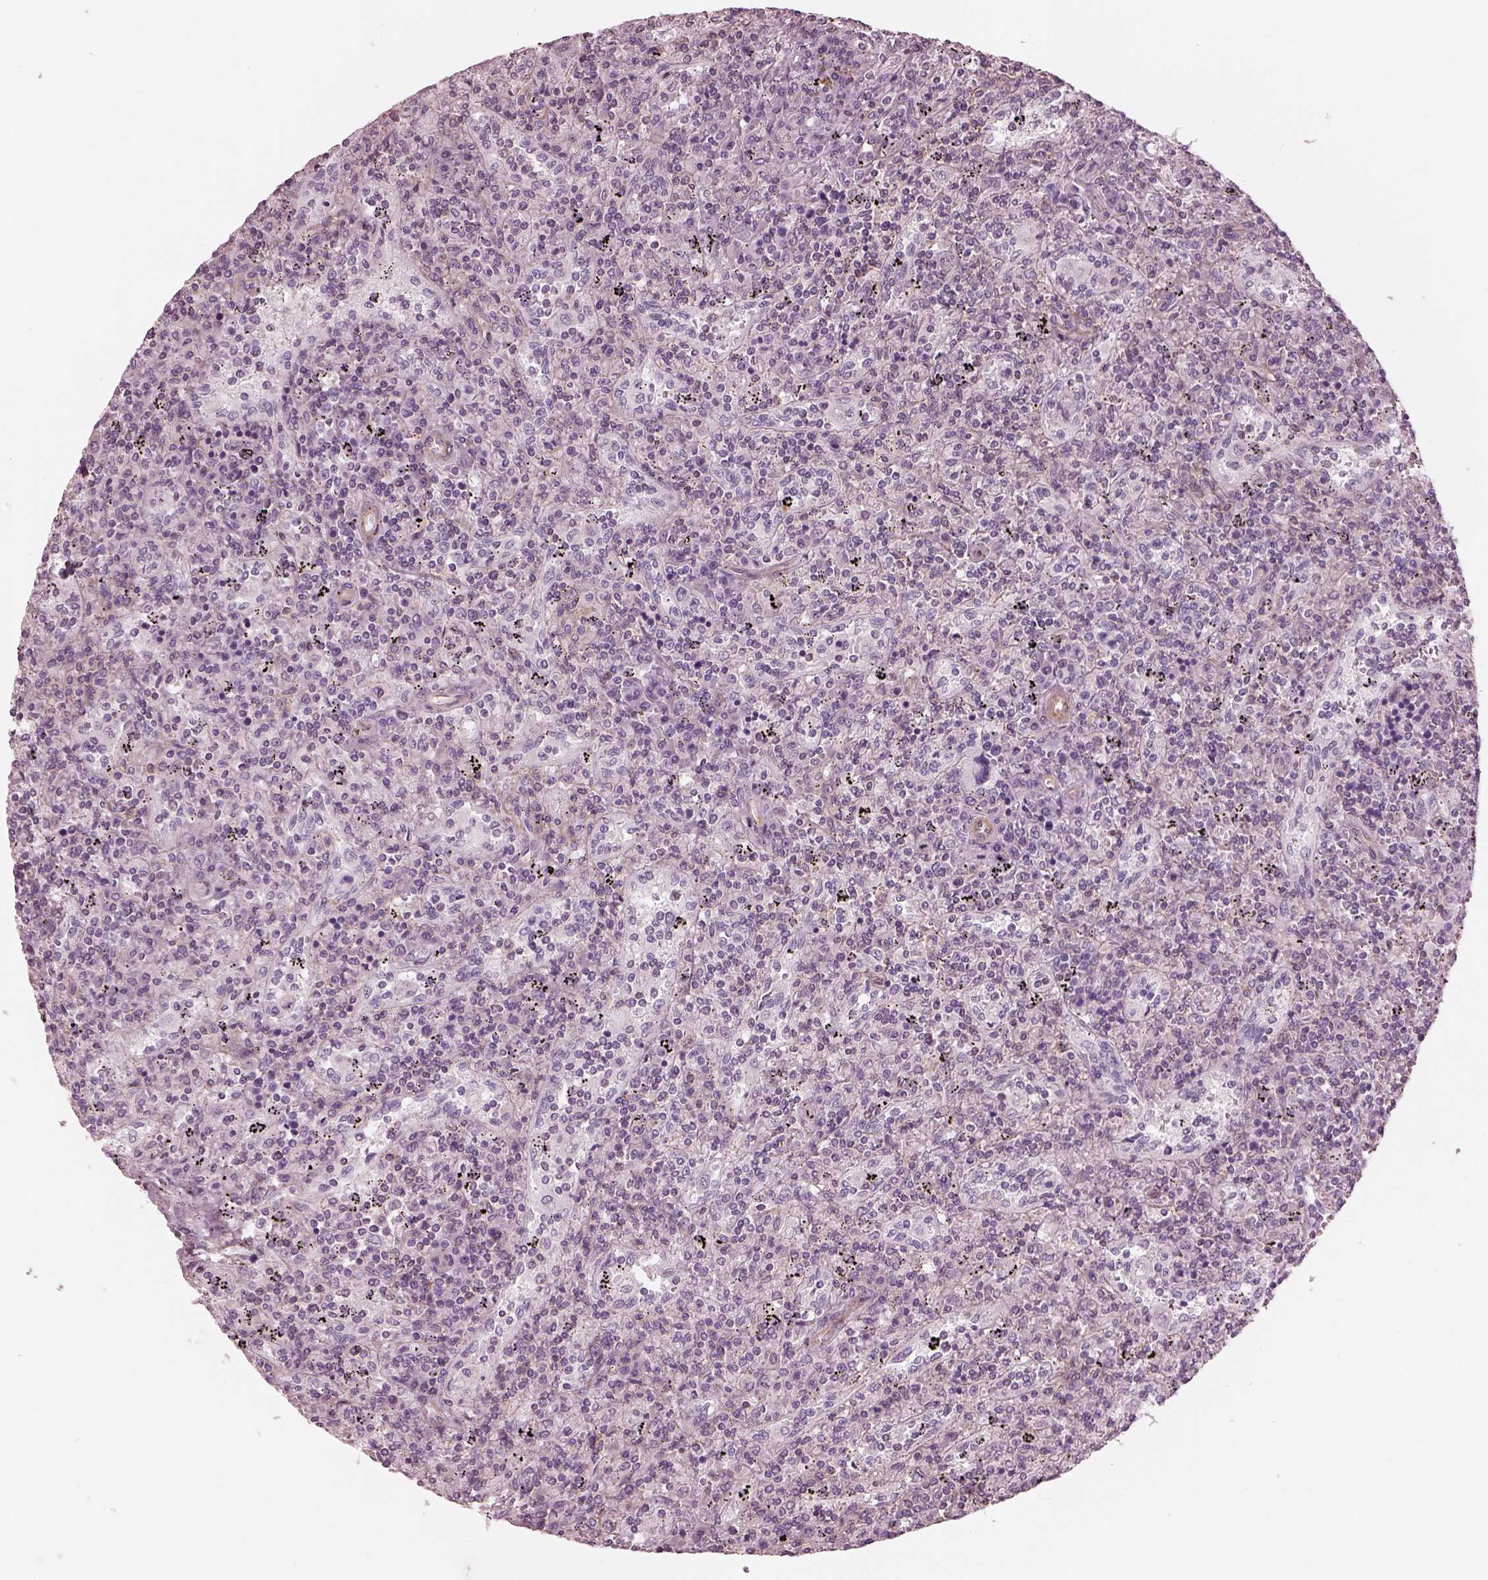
{"staining": {"intensity": "negative", "quantity": "none", "location": "none"}, "tissue": "lymphoma", "cell_type": "Tumor cells", "image_type": "cancer", "snomed": [{"axis": "morphology", "description": "Malignant lymphoma, non-Hodgkin's type, Low grade"}, {"axis": "topography", "description": "Spleen"}], "caption": "Tumor cells show no significant protein expression in lymphoma.", "gene": "ELAPOR1", "patient": {"sex": "male", "age": 62}}